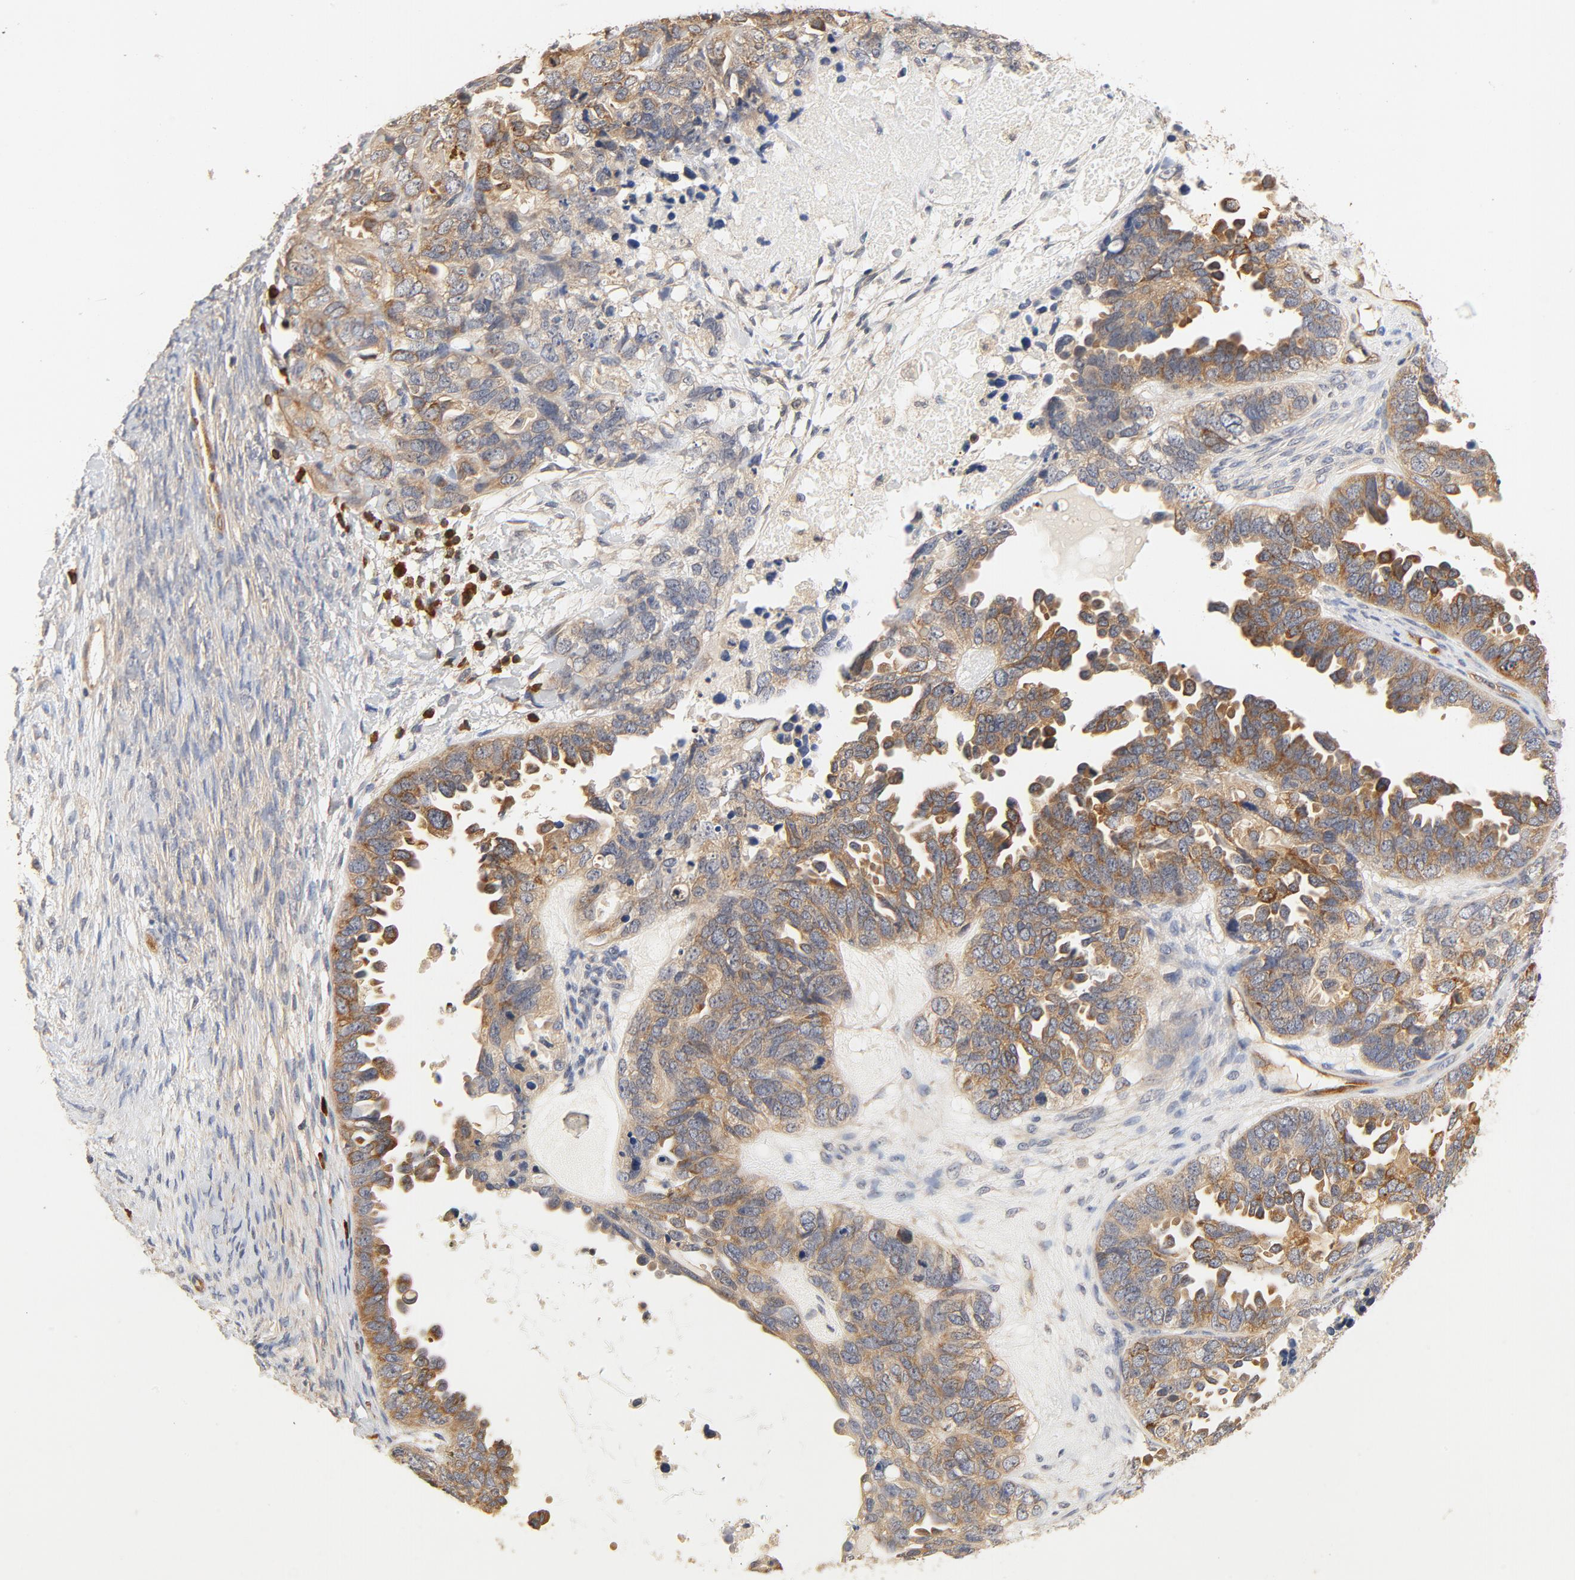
{"staining": {"intensity": "moderate", "quantity": "25%-75%", "location": "cytoplasmic/membranous"}, "tissue": "ovarian cancer", "cell_type": "Tumor cells", "image_type": "cancer", "snomed": [{"axis": "morphology", "description": "Cystadenocarcinoma, serous, NOS"}, {"axis": "topography", "description": "Ovary"}], "caption": "An image showing moderate cytoplasmic/membranous staining in about 25%-75% of tumor cells in serous cystadenocarcinoma (ovarian), as visualized by brown immunohistochemical staining.", "gene": "UBE2J1", "patient": {"sex": "female", "age": 82}}